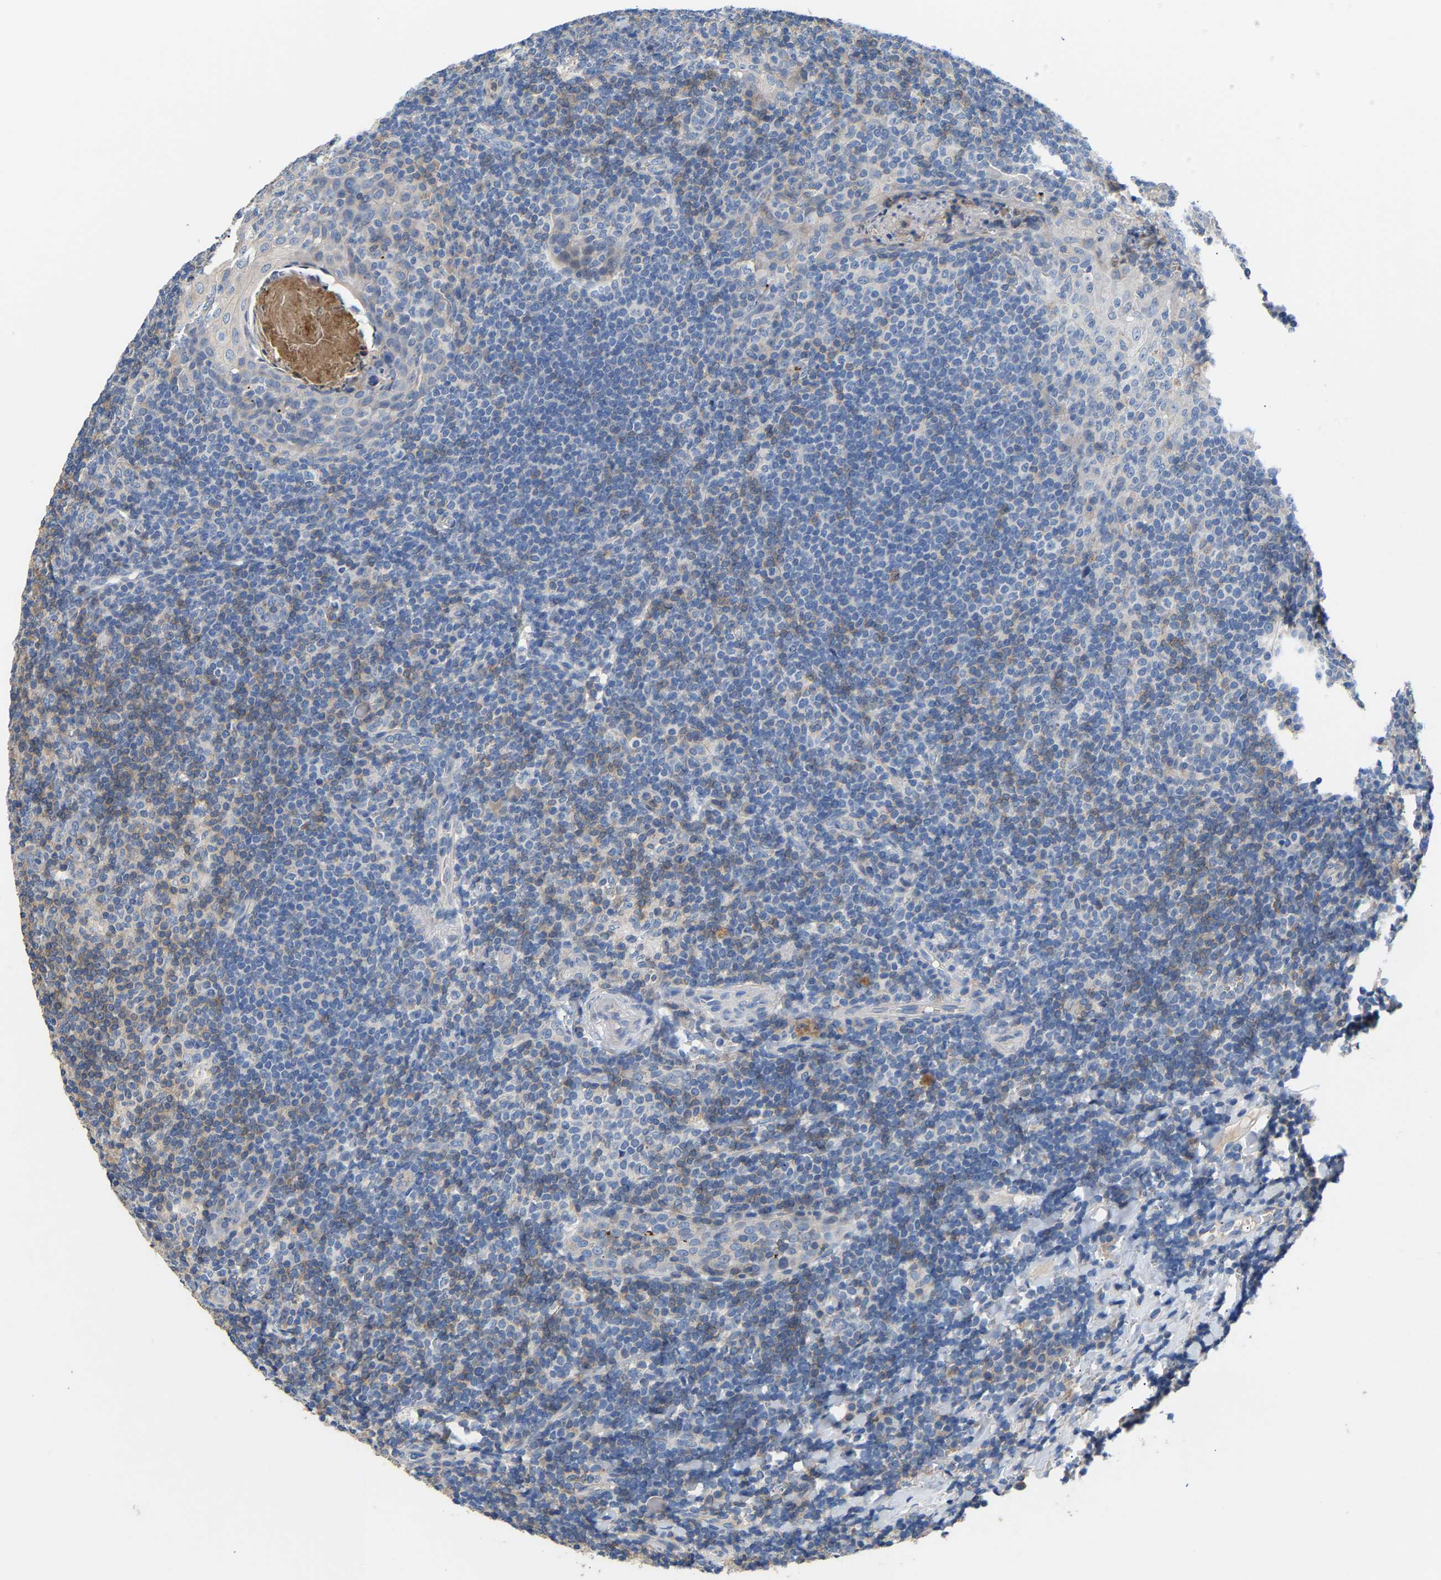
{"staining": {"intensity": "weak", "quantity": "<25%", "location": "cytoplasmic/membranous"}, "tissue": "tonsil", "cell_type": "Germinal center cells", "image_type": "normal", "snomed": [{"axis": "morphology", "description": "Normal tissue, NOS"}, {"axis": "topography", "description": "Tonsil"}], "caption": "Immunohistochemical staining of normal human tonsil reveals no significant expression in germinal center cells.", "gene": "CCDC171", "patient": {"sex": "male", "age": 37}}